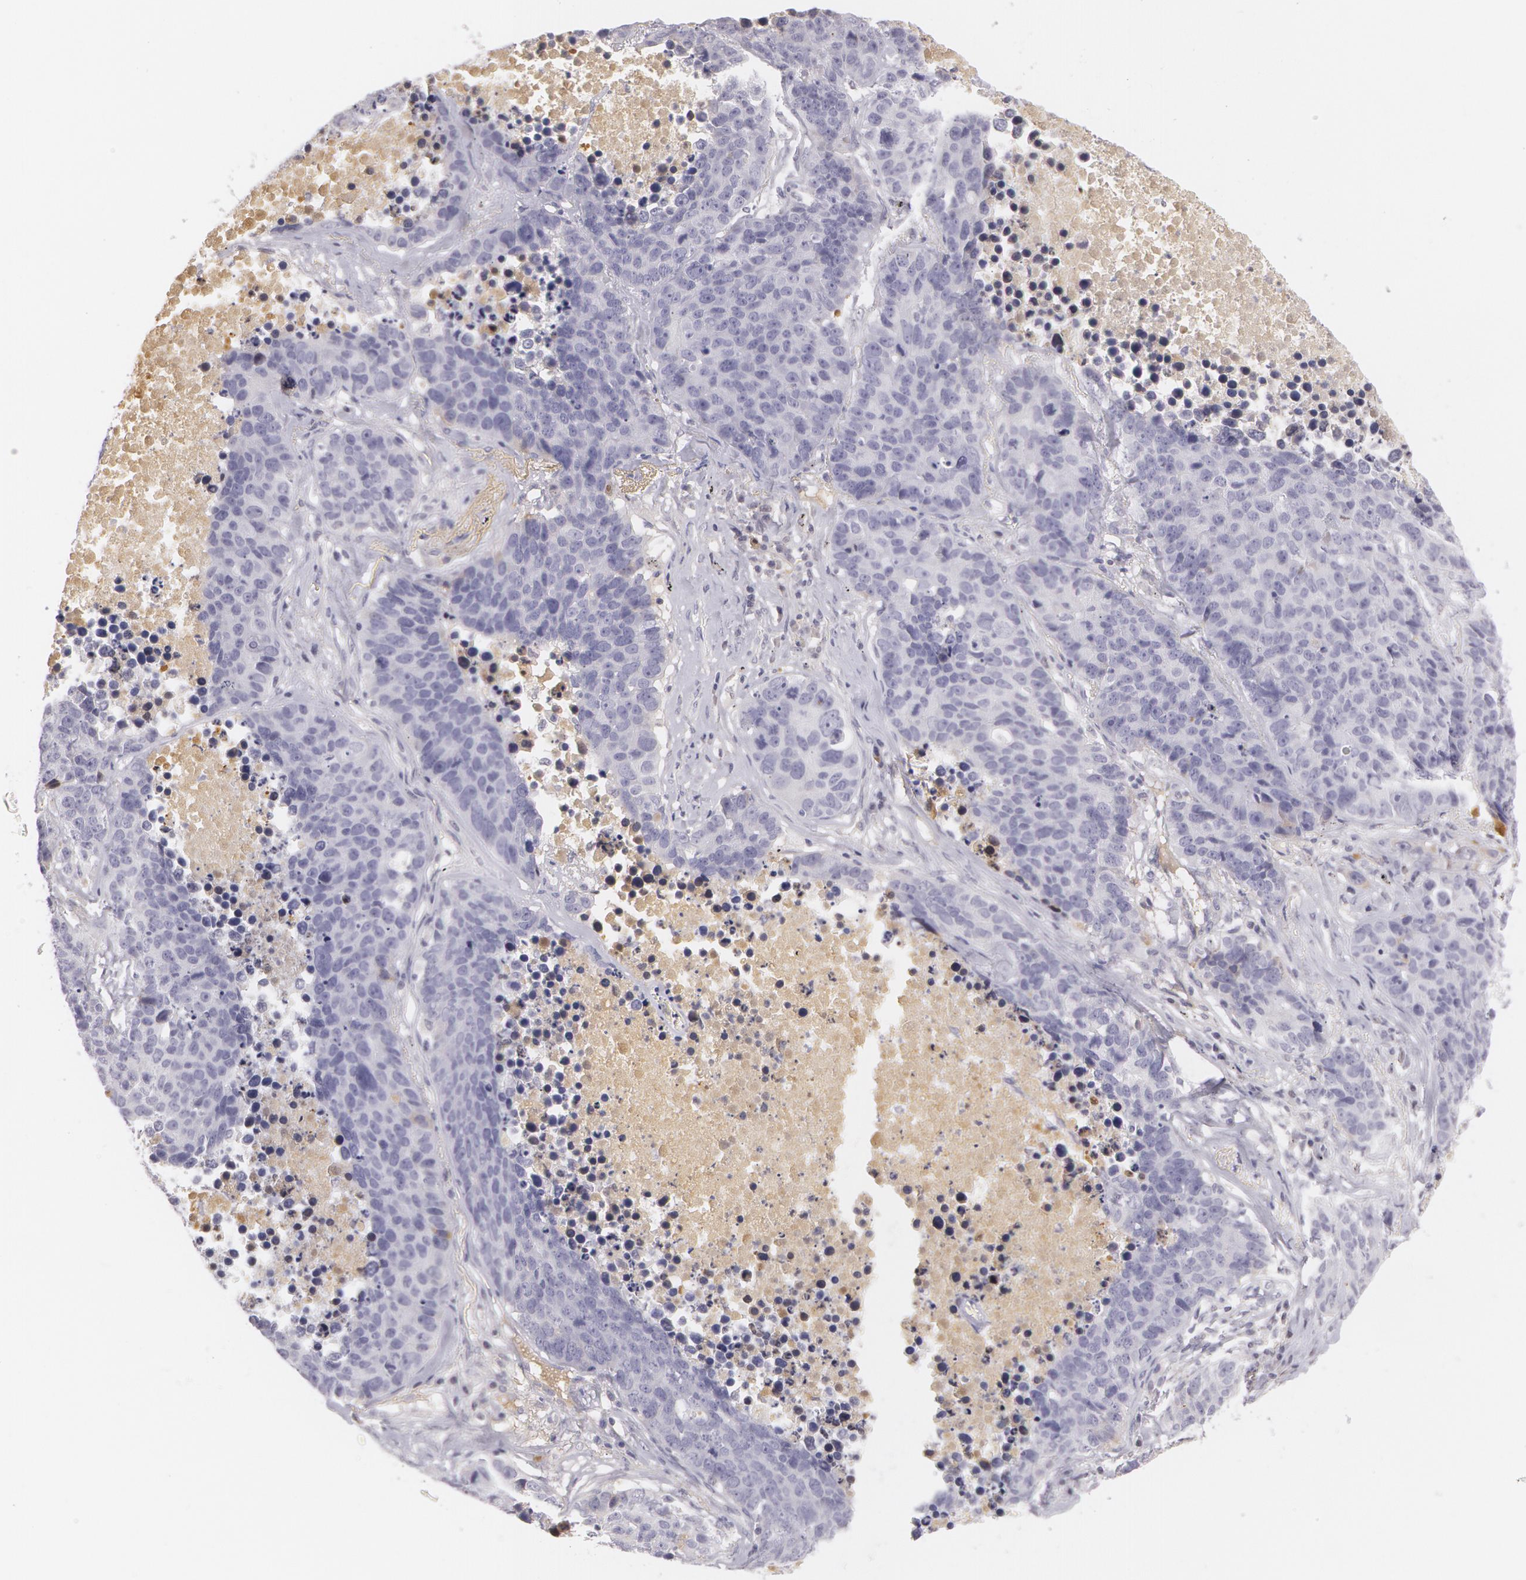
{"staining": {"intensity": "negative", "quantity": "none", "location": "none"}, "tissue": "lung cancer", "cell_type": "Tumor cells", "image_type": "cancer", "snomed": [{"axis": "morphology", "description": "Carcinoid, malignant, NOS"}, {"axis": "topography", "description": "Lung"}], "caption": "This is a photomicrograph of immunohistochemistry staining of lung carcinoid (malignant), which shows no expression in tumor cells.", "gene": "LBP", "patient": {"sex": "male", "age": 60}}